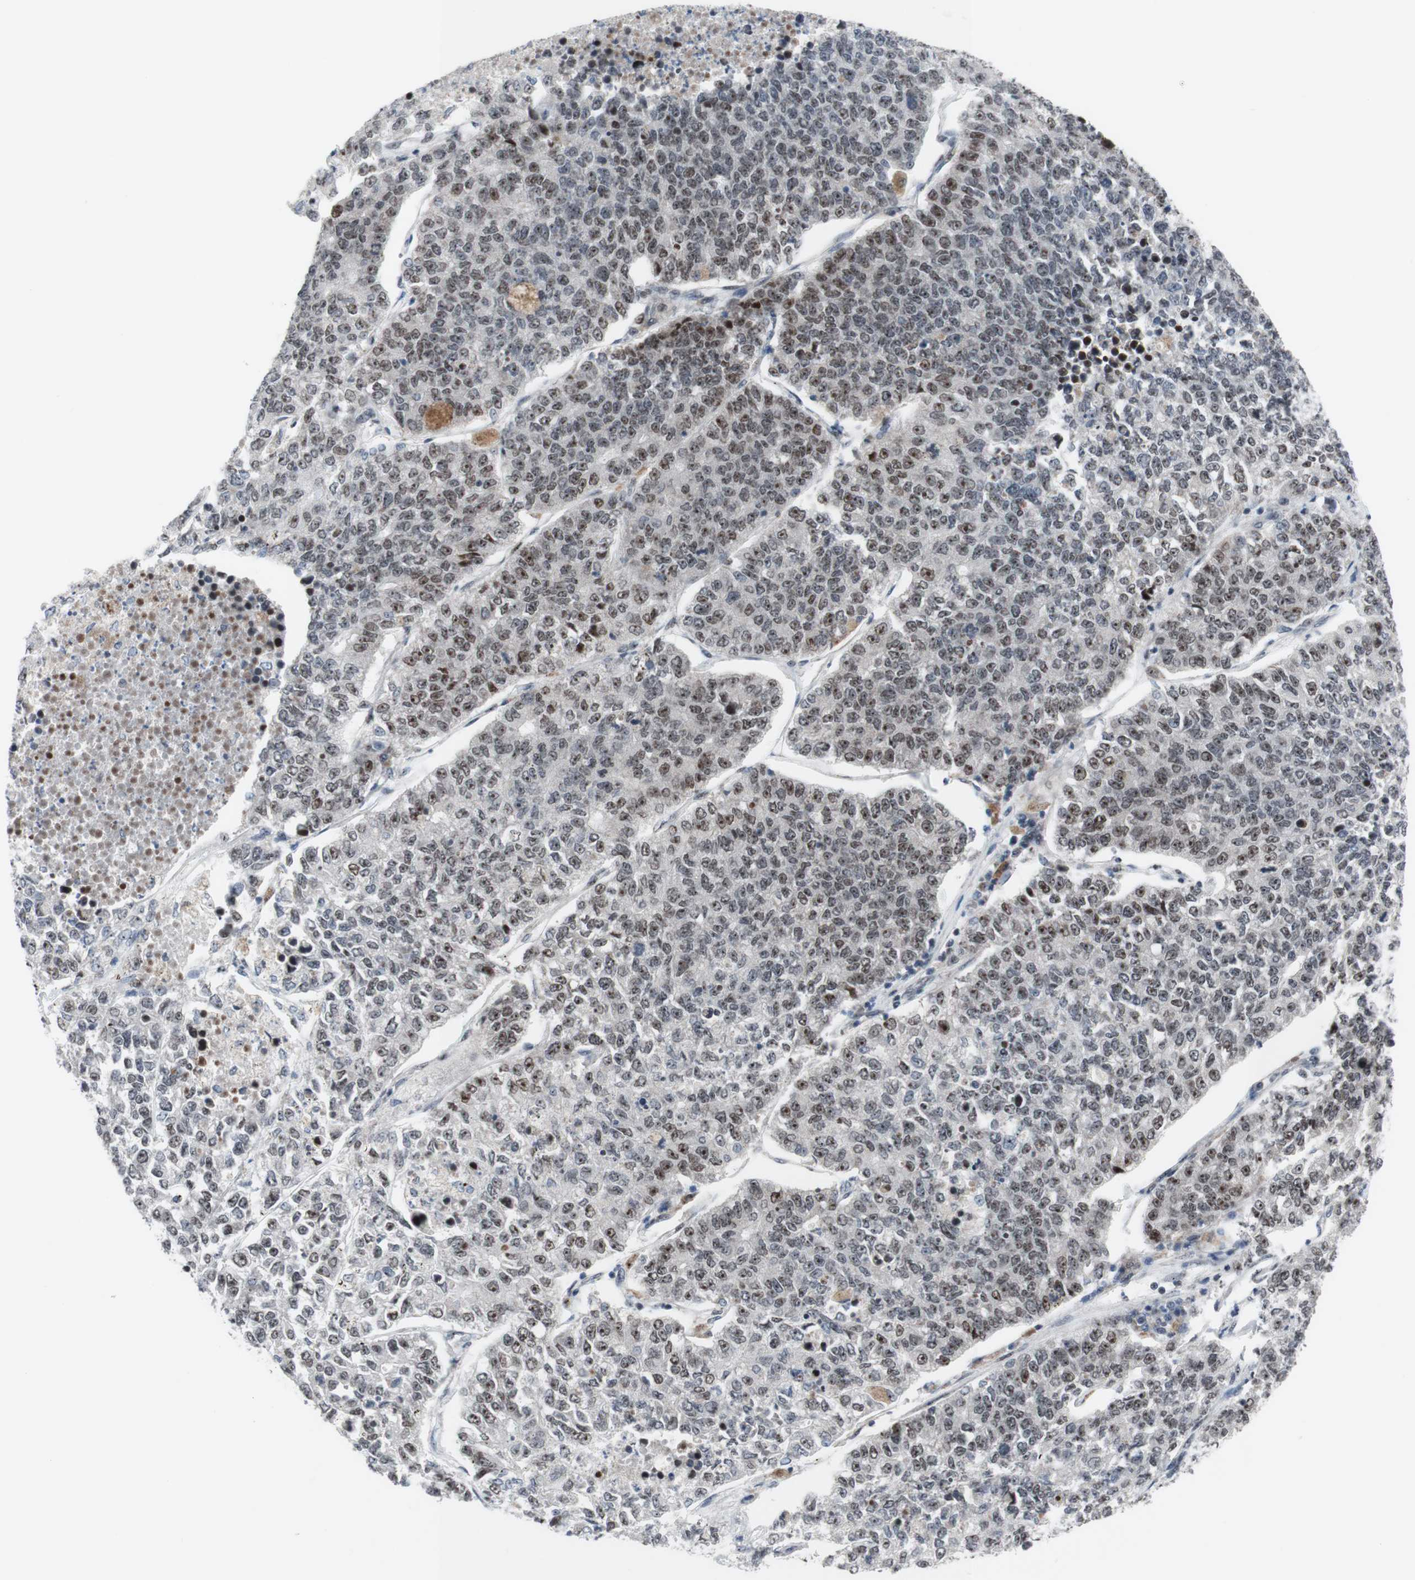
{"staining": {"intensity": "weak", "quantity": ">75%", "location": "nuclear"}, "tissue": "lung cancer", "cell_type": "Tumor cells", "image_type": "cancer", "snomed": [{"axis": "morphology", "description": "Adenocarcinoma, NOS"}, {"axis": "topography", "description": "Lung"}], "caption": "Weak nuclear protein expression is identified in approximately >75% of tumor cells in adenocarcinoma (lung). Nuclei are stained in blue.", "gene": "POLR1A", "patient": {"sex": "male", "age": 49}}